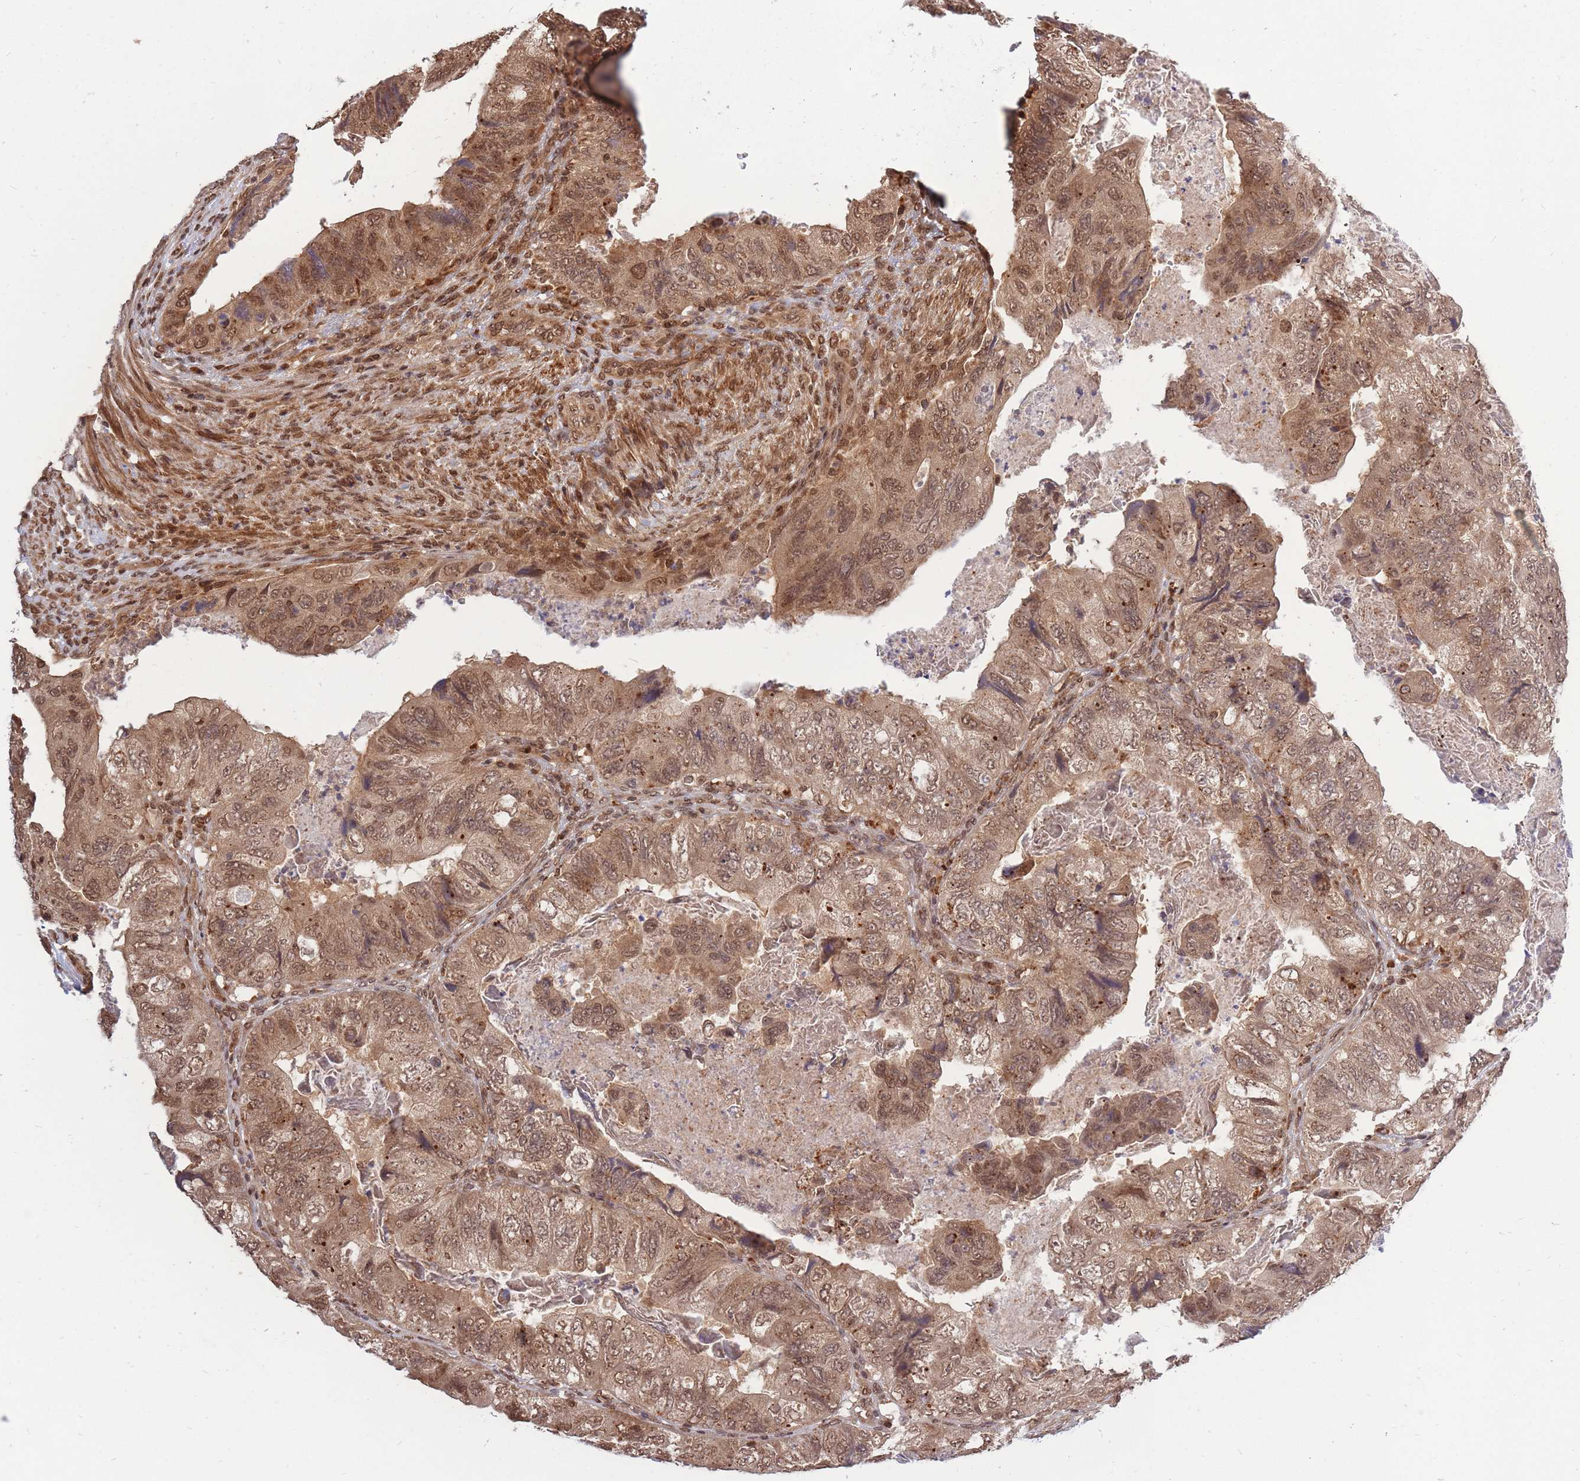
{"staining": {"intensity": "moderate", "quantity": ">75%", "location": "cytoplasmic/membranous,nuclear"}, "tissue": "colorectal cancer", "cell_type": "Tumor cells", "image_type": "cancer", "snomed": [{"axis": "morphology", "description": "Adenocarcinoma, NOS"}, {"axis": "topography", "description": "Rectum"}], "caption": "Colorectal cancer tissue shows moderate cytoplasmic/membranous and nuclear expression in about >75% of tumor cells, visualized by immunohistochemistry.", "gene": "SRA1", "patient": {"sex": "male", "age": 63}}